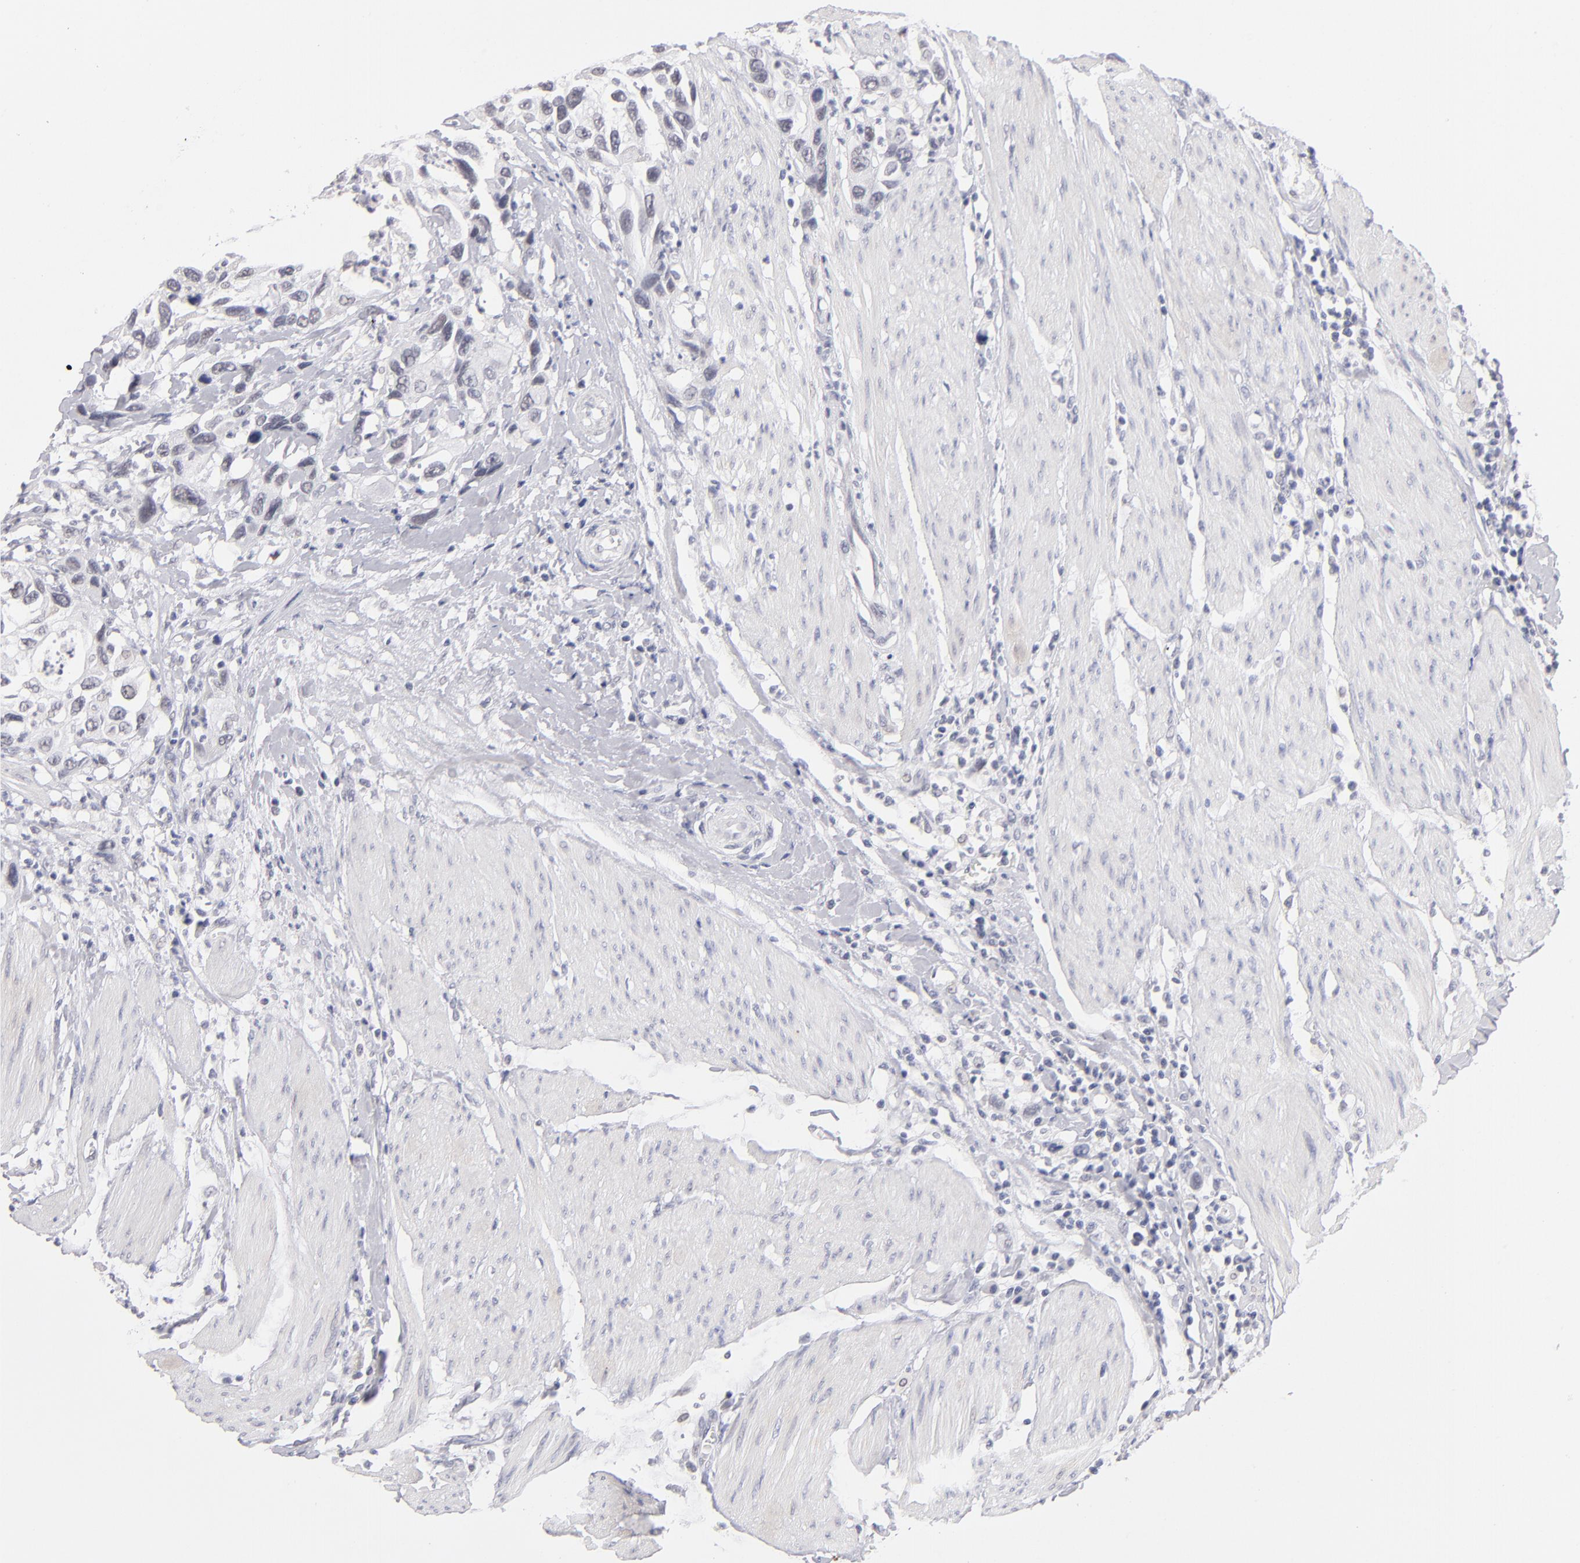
{"staining": {"intensity": "negative", "quantity": "none", "location": "none"}, "tissue": "urothelial cancer", "cell_type": "Tumor cells", "image_type": "cancer", "snomed": [{"axis": "morphology", "description": "Urothelial carcinoma, High grade"}, {"axis": "topography", "description": "Urinary bladder"}], "caption": "Immunohistochemistry (IHC) micrograph of urothelial cancer stained for a protein (brown), which exhibits no expression in tumor cells.", "gene": "TEX11", "patient": {"sex": "male", "age": 66}}